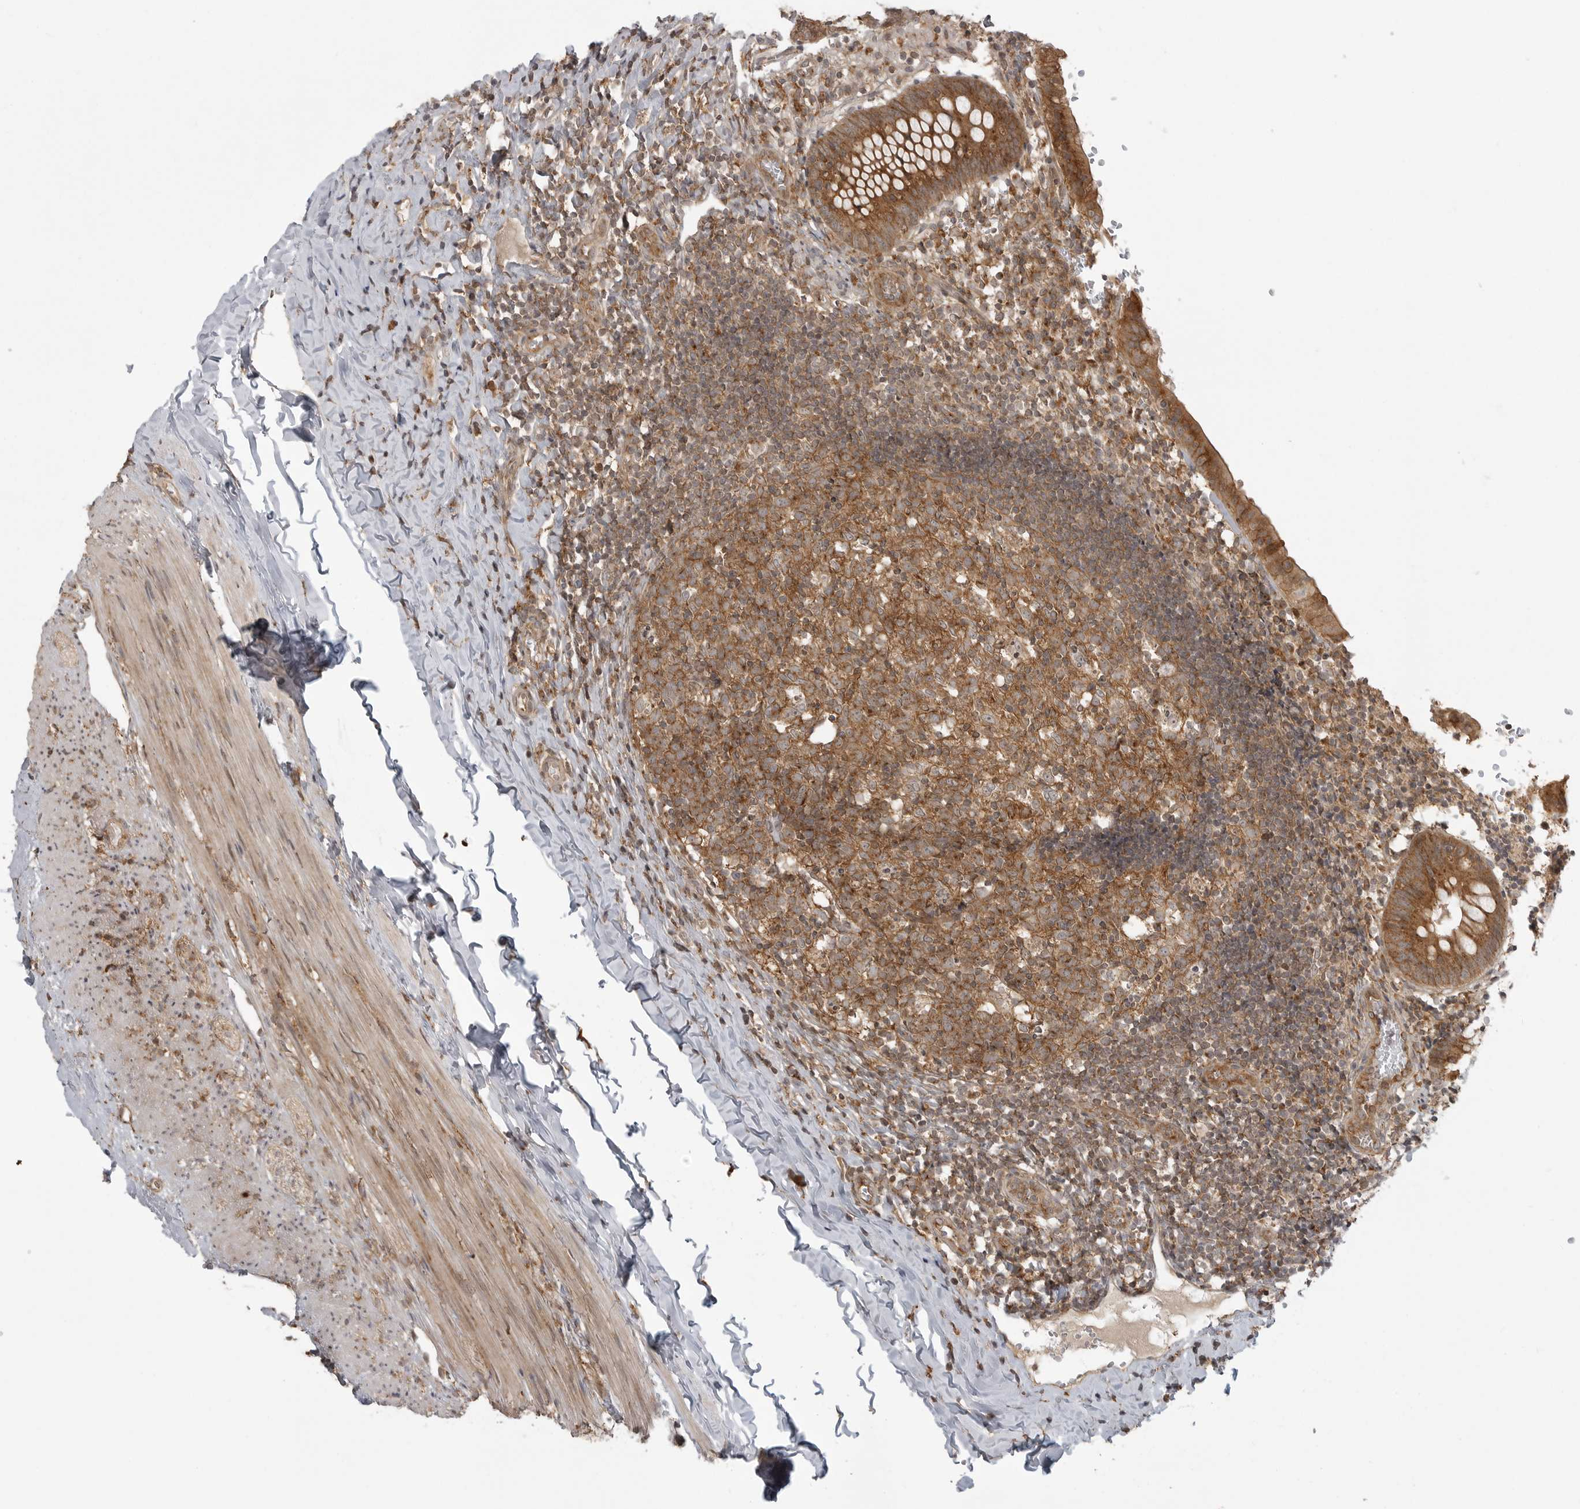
{"staining": {"intensity": "strong", "quantity": ">75%", "location": "cytoplasmic/membranous"}, "tissue": "appendix", "cell_type": "Glandular cells", "image_type": "normal", "snomed": [{"axis": "morphology", "description": "Normal tissue, NOS"}, {"axis": "topography", "description": "Appendix"}], "caption": "Protein staining demonstrates strong cytoplasmic/membranous positivity in about >75% of glandular cells in benign appendix.", "gene": "FAT3", "patient": {"sex": "male", "age": 8}}